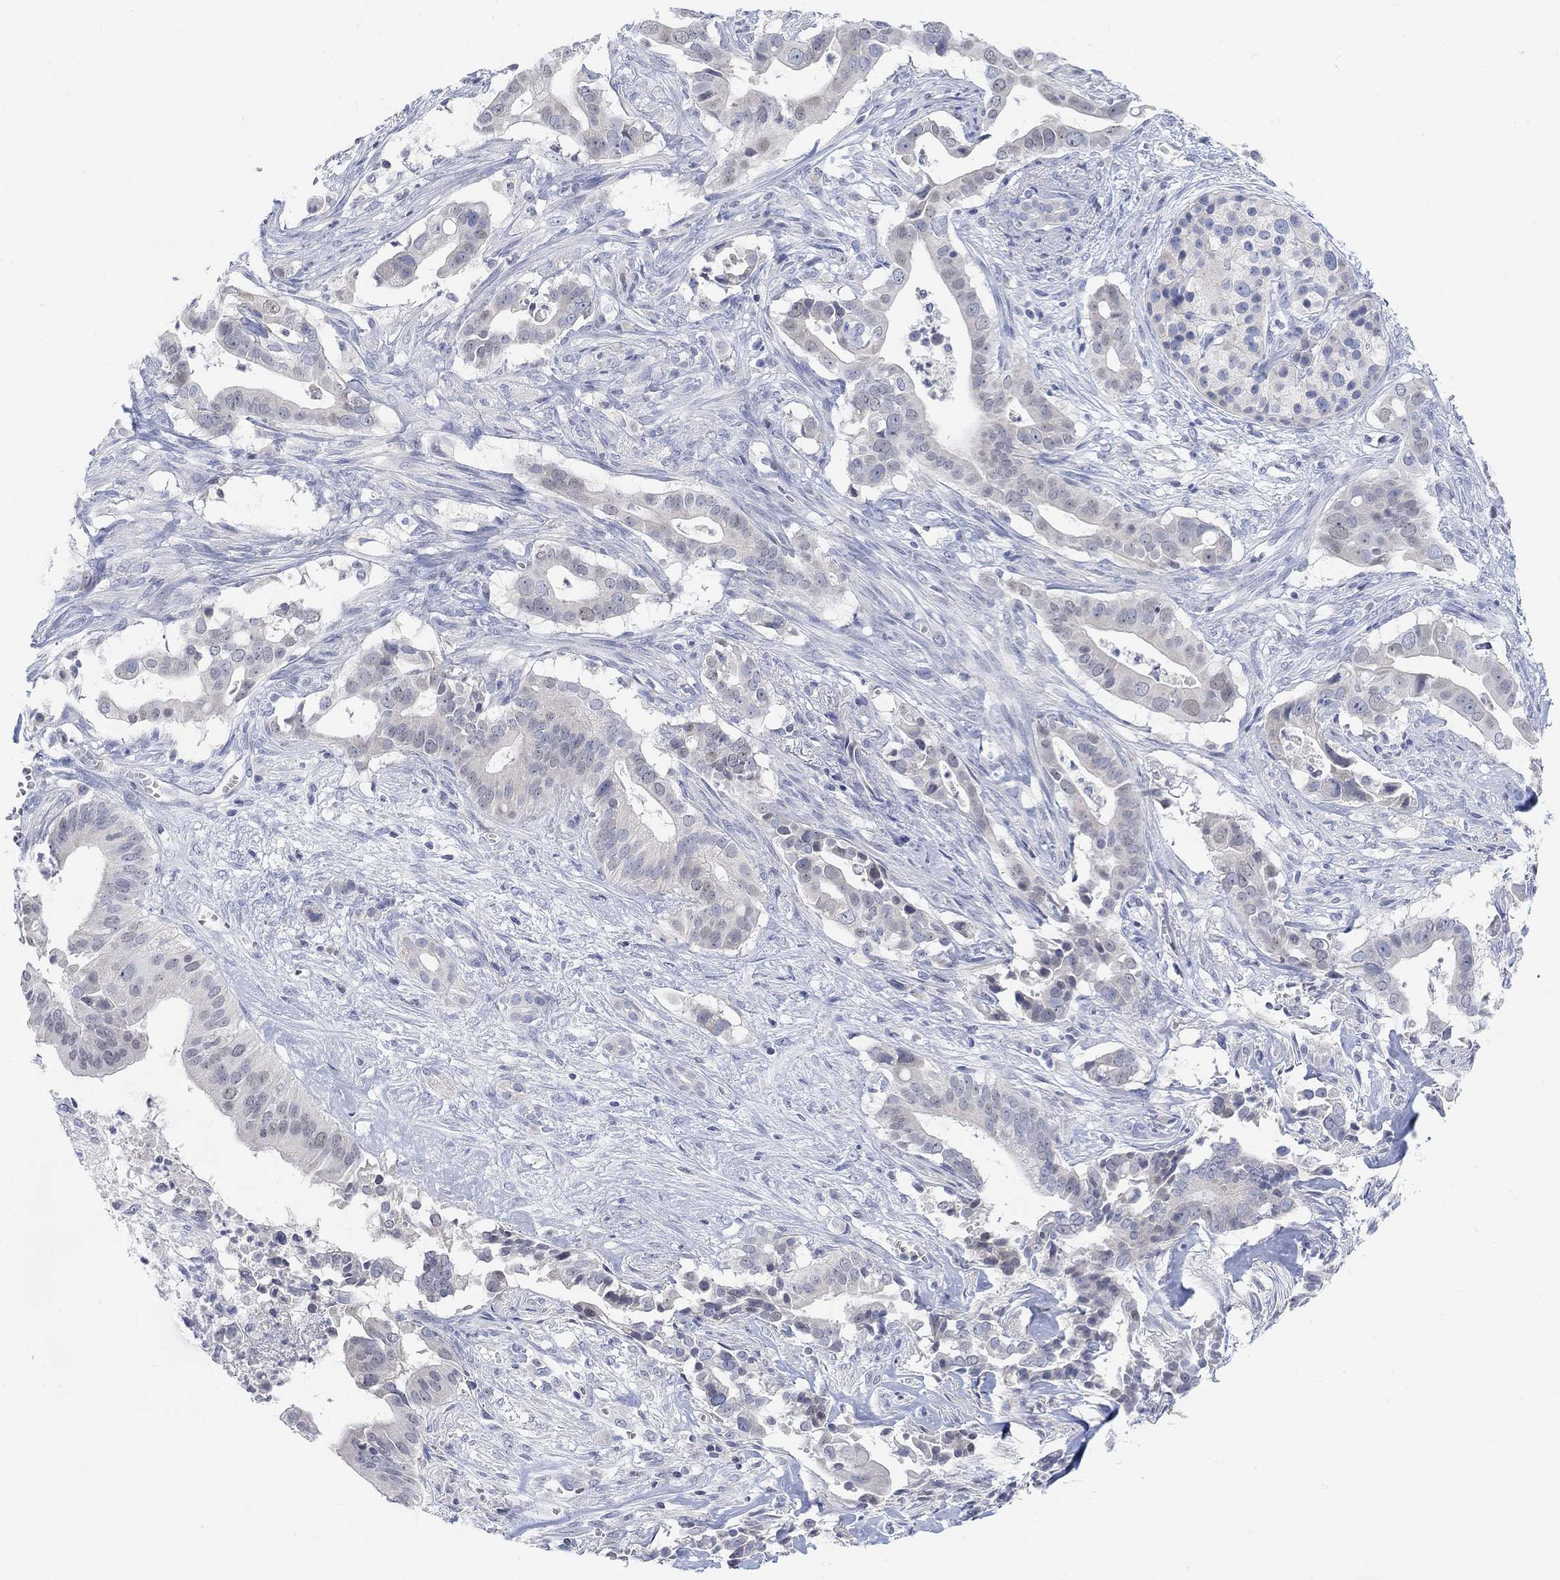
{"staining": {"intensity": "negative", "quantity": "none", "location": "none"}, "tissue": "pancreatic cancer", "cell_type": "Tumor cells", "image_type": "cancer", "snomed": [{"axis": "morphology", "description": "Adenocarcinoma, NOS"}, {"axis": "topography", "description": "Pancreas"}], "caption": "An IHC histopathology image of pancreatic cancer (adenocarcinoma) is shown. There is no staining in tumor cells of pancreatic cancer (adenocarcinoma).", "gene": "ATP6V1E2", "patient": {"sex": "male", "age": 61}}